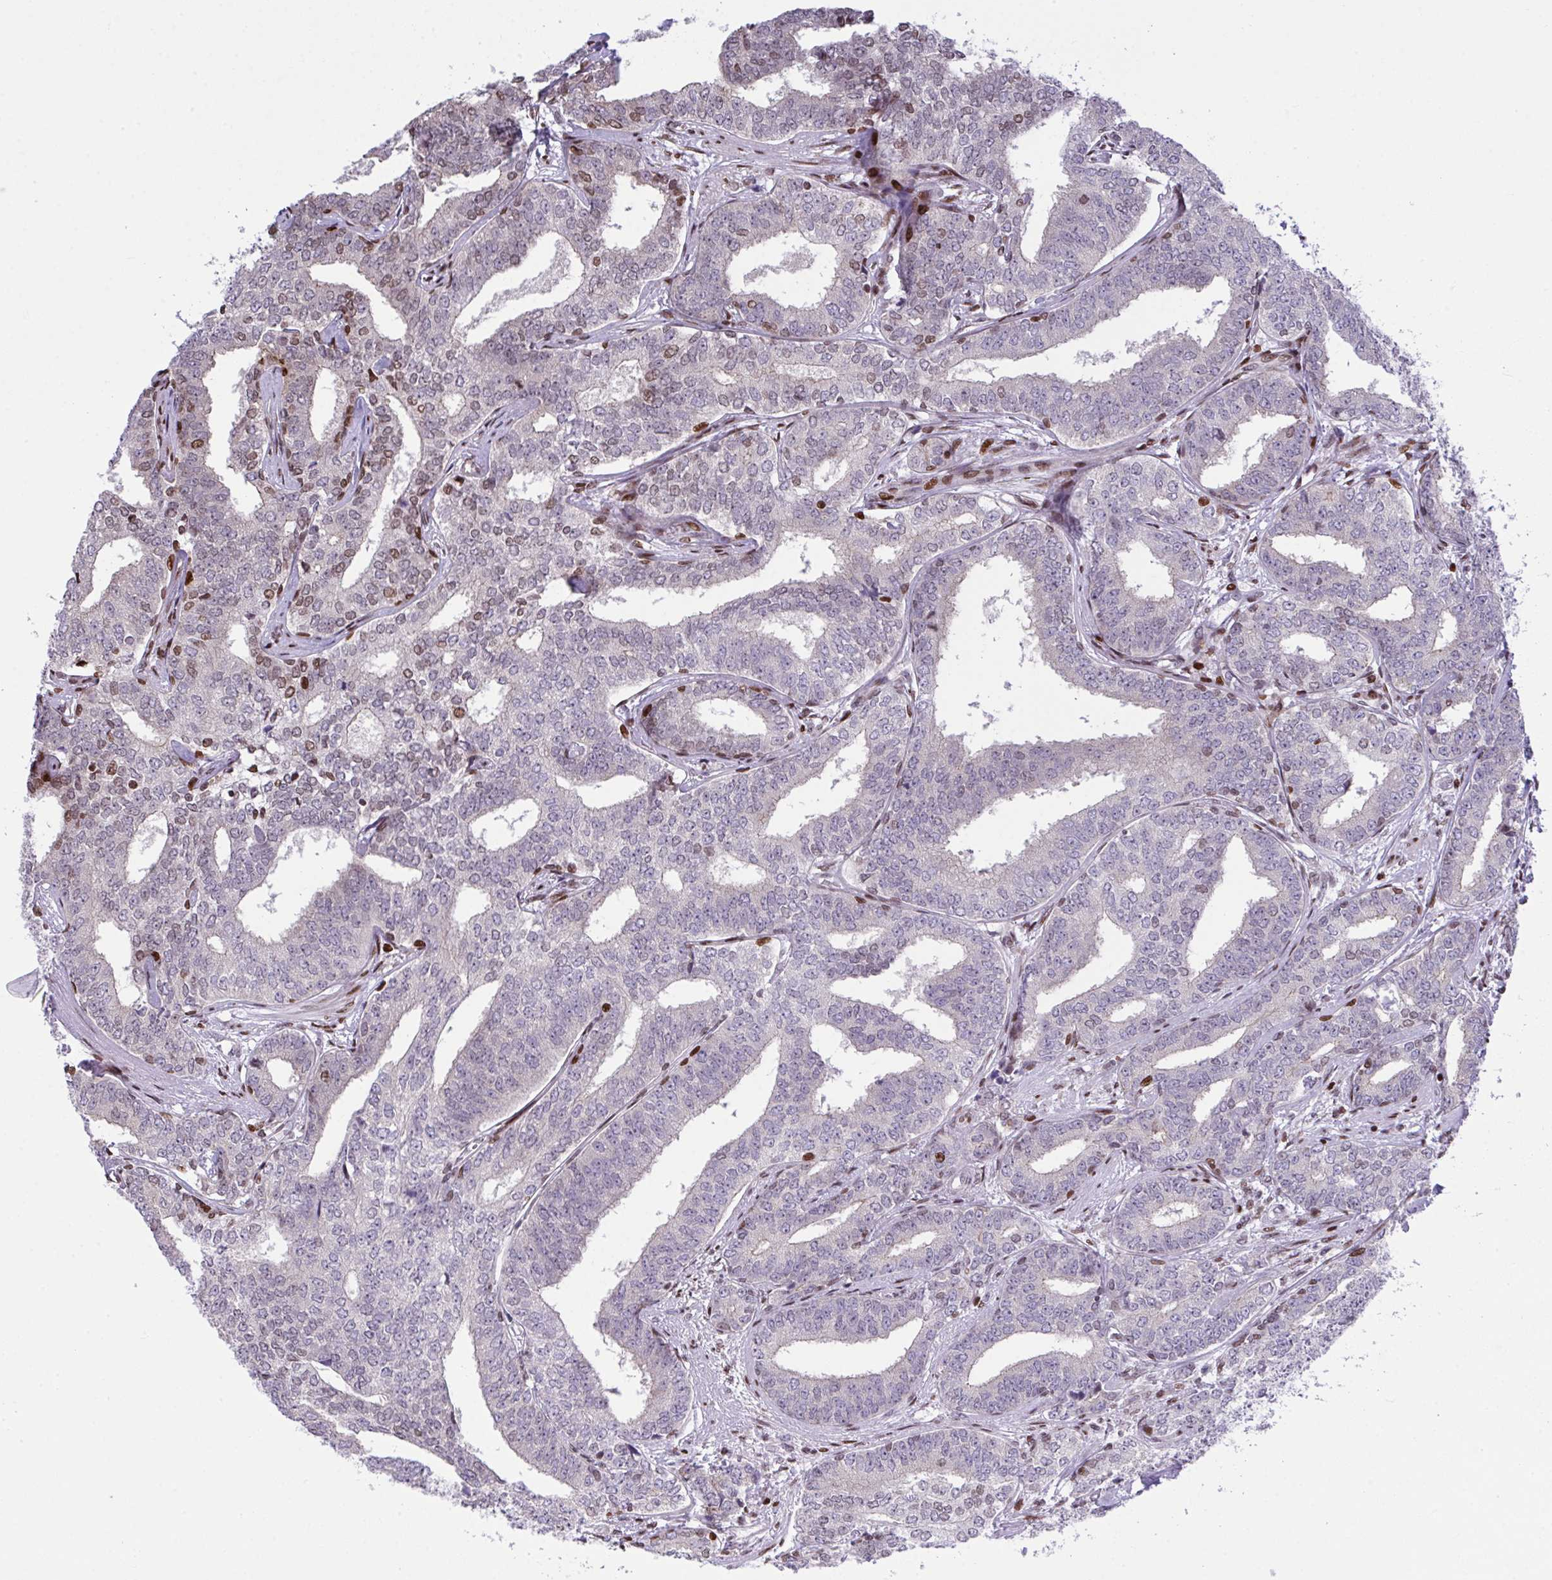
{"staining": {"intensity": "moderate", "quantity": "<25%", "location": "cytoplasmic/membranous,nuclear"}, "tissue": "prostate cancer", "cell_type": "Tumor cells", "image_type": "cancer", "snomed": [{"axis": "morphology", "description": "Adenocarcinoma, High grade"}, {"axis": "topography", "description": "Prostate"}], "caption": "Immunohistochemical staining of human adenocarcinoma (high-grade) (prostate) shows moderate cytoplasmic/membranous and nuclear protein expression in approximately <25% of tumor cells.", "gene": "RAPGEF5", "patient": {"sex": "male", "age": 72}}